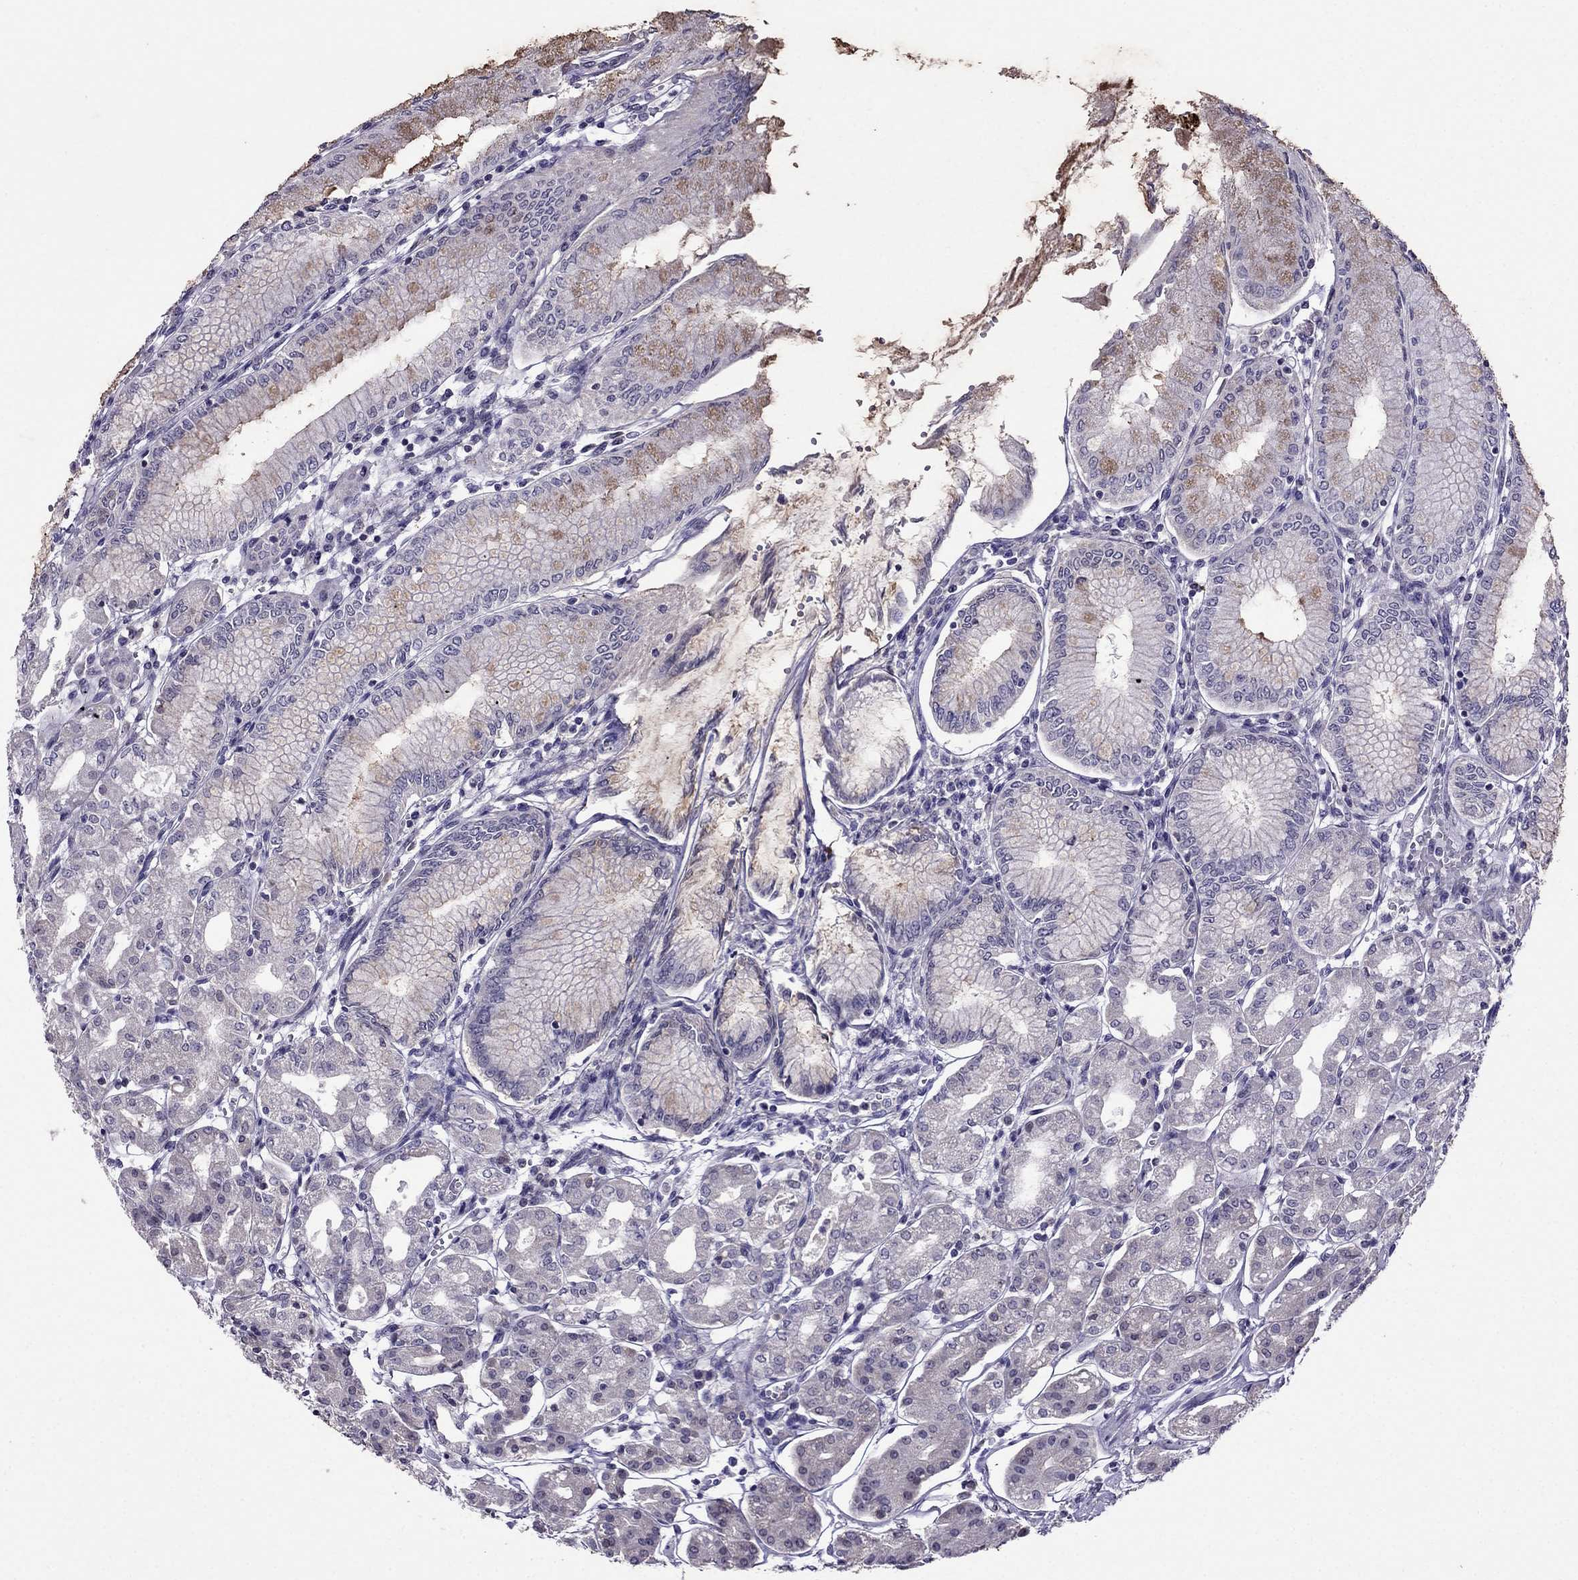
{"staining": {"intensity": "weak", "quantity": "<25%", "location": "cytoplasmic/membranous"}, "tissue": "stomach", "cell_type": "Glandular cells", "image_type": "normal", "snomed": [{"axis": "morphology", "description": "Normal tissue, NOS"}, {"axis": "topography", "description": "Skeletal muscle"}, {"axis": "topography", "description": "Stomach"}], "caption": "Immunohistochemical staining of benign stomach reveals no significant positivity in glandular cells.", "gene": "SPTBN4", "patient": {"sex": "female", "age": 57}}